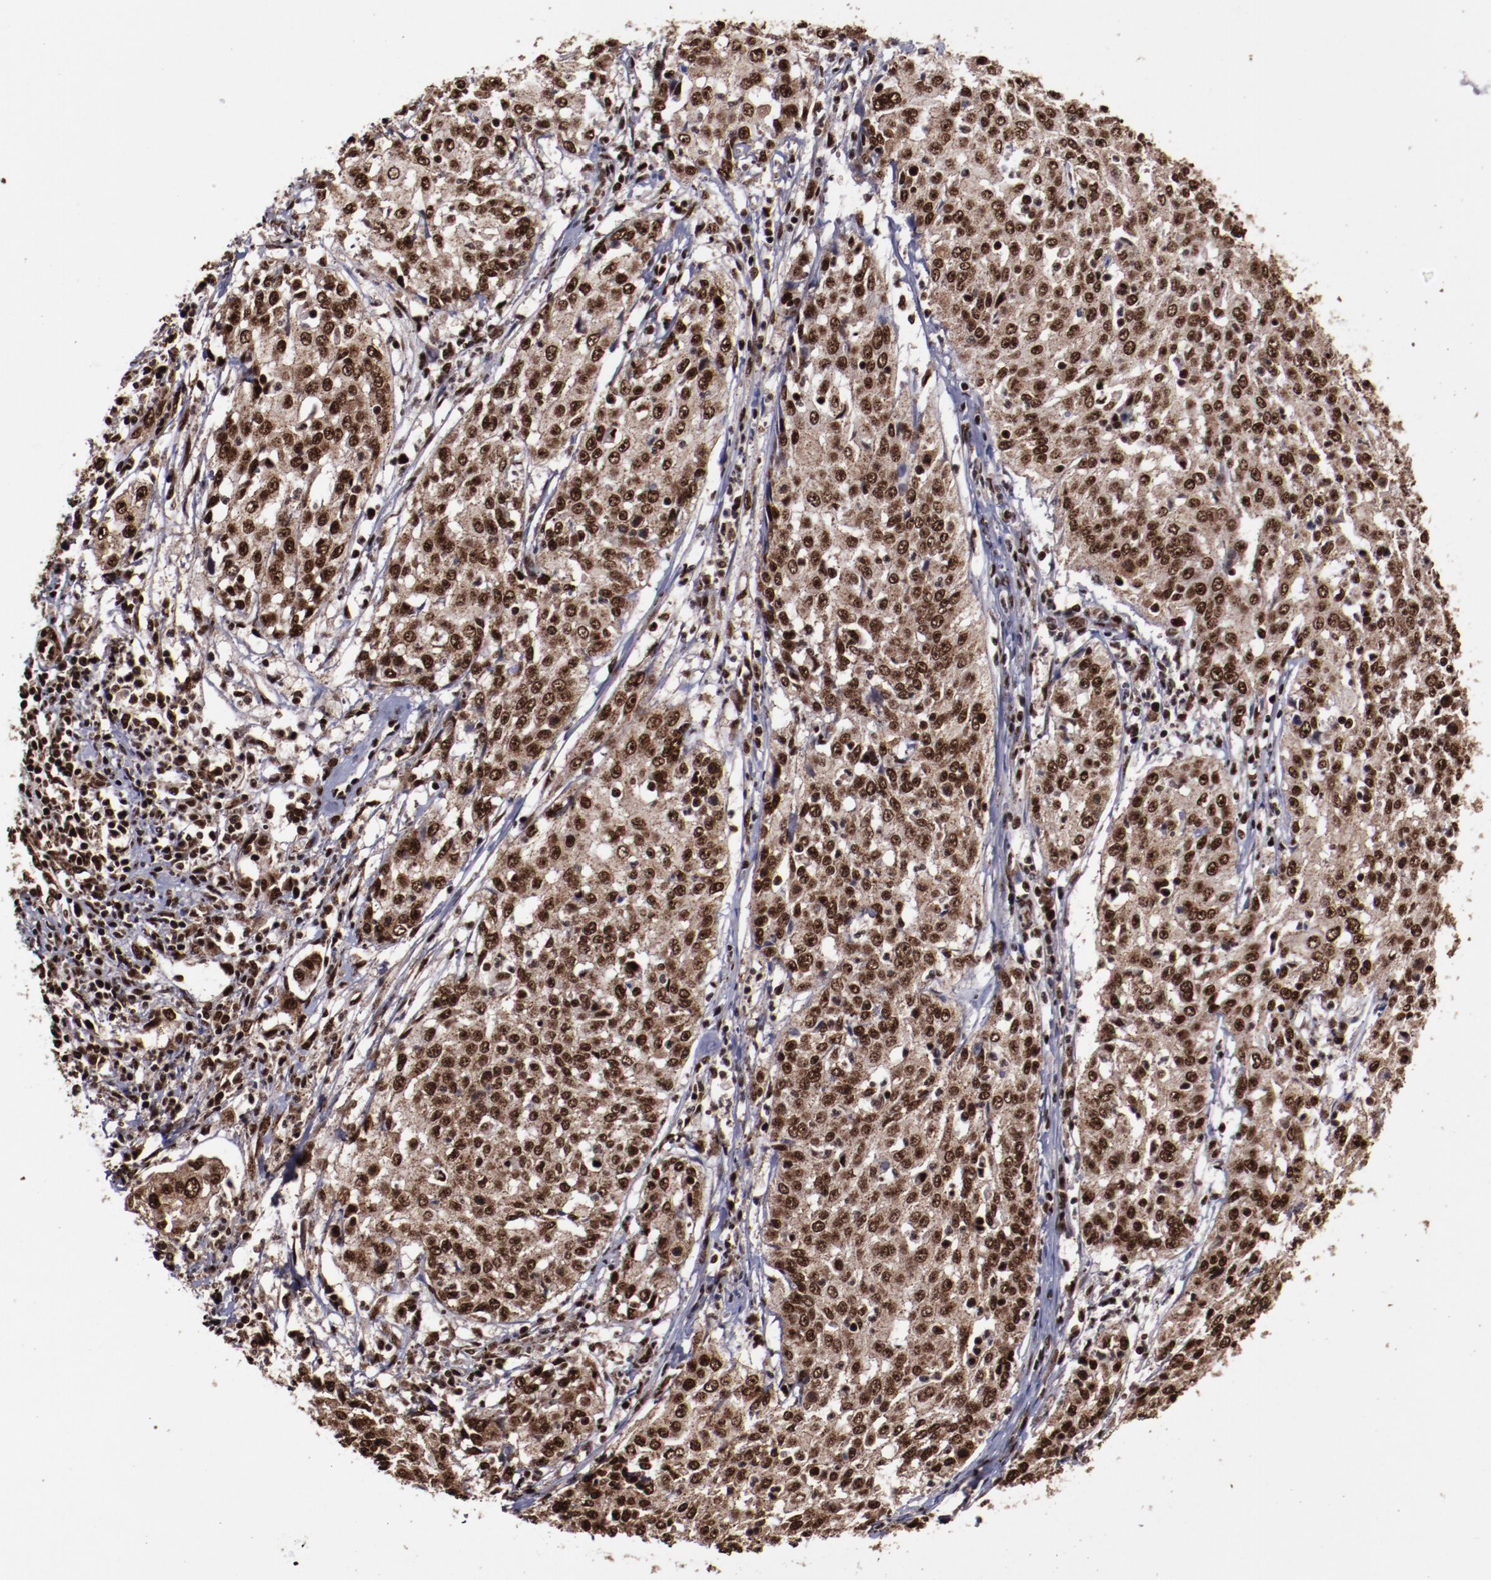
{"staining": {"intensity": "moderate", "quantity": ">75%", "location": "cytoplasmic/membranous,nuclear"}, "tissue": "cervical cancer", "cell_type": "Tumor cells", "image_type": "cancer", "snomed": [{"axis": "morphology", "description": "Squamous cell carcinoma, NOS"}, {"axis": "topography", "description": "Cervix"}], "caption": "IHC (DAB) staining of human cervical cancer exhibits moderate cytoplasmic/membranous and nuclear protein expression in about >75% of tumor cells.", "gene": "SNW1", "patient": {"sex": "female", "age": 39}}